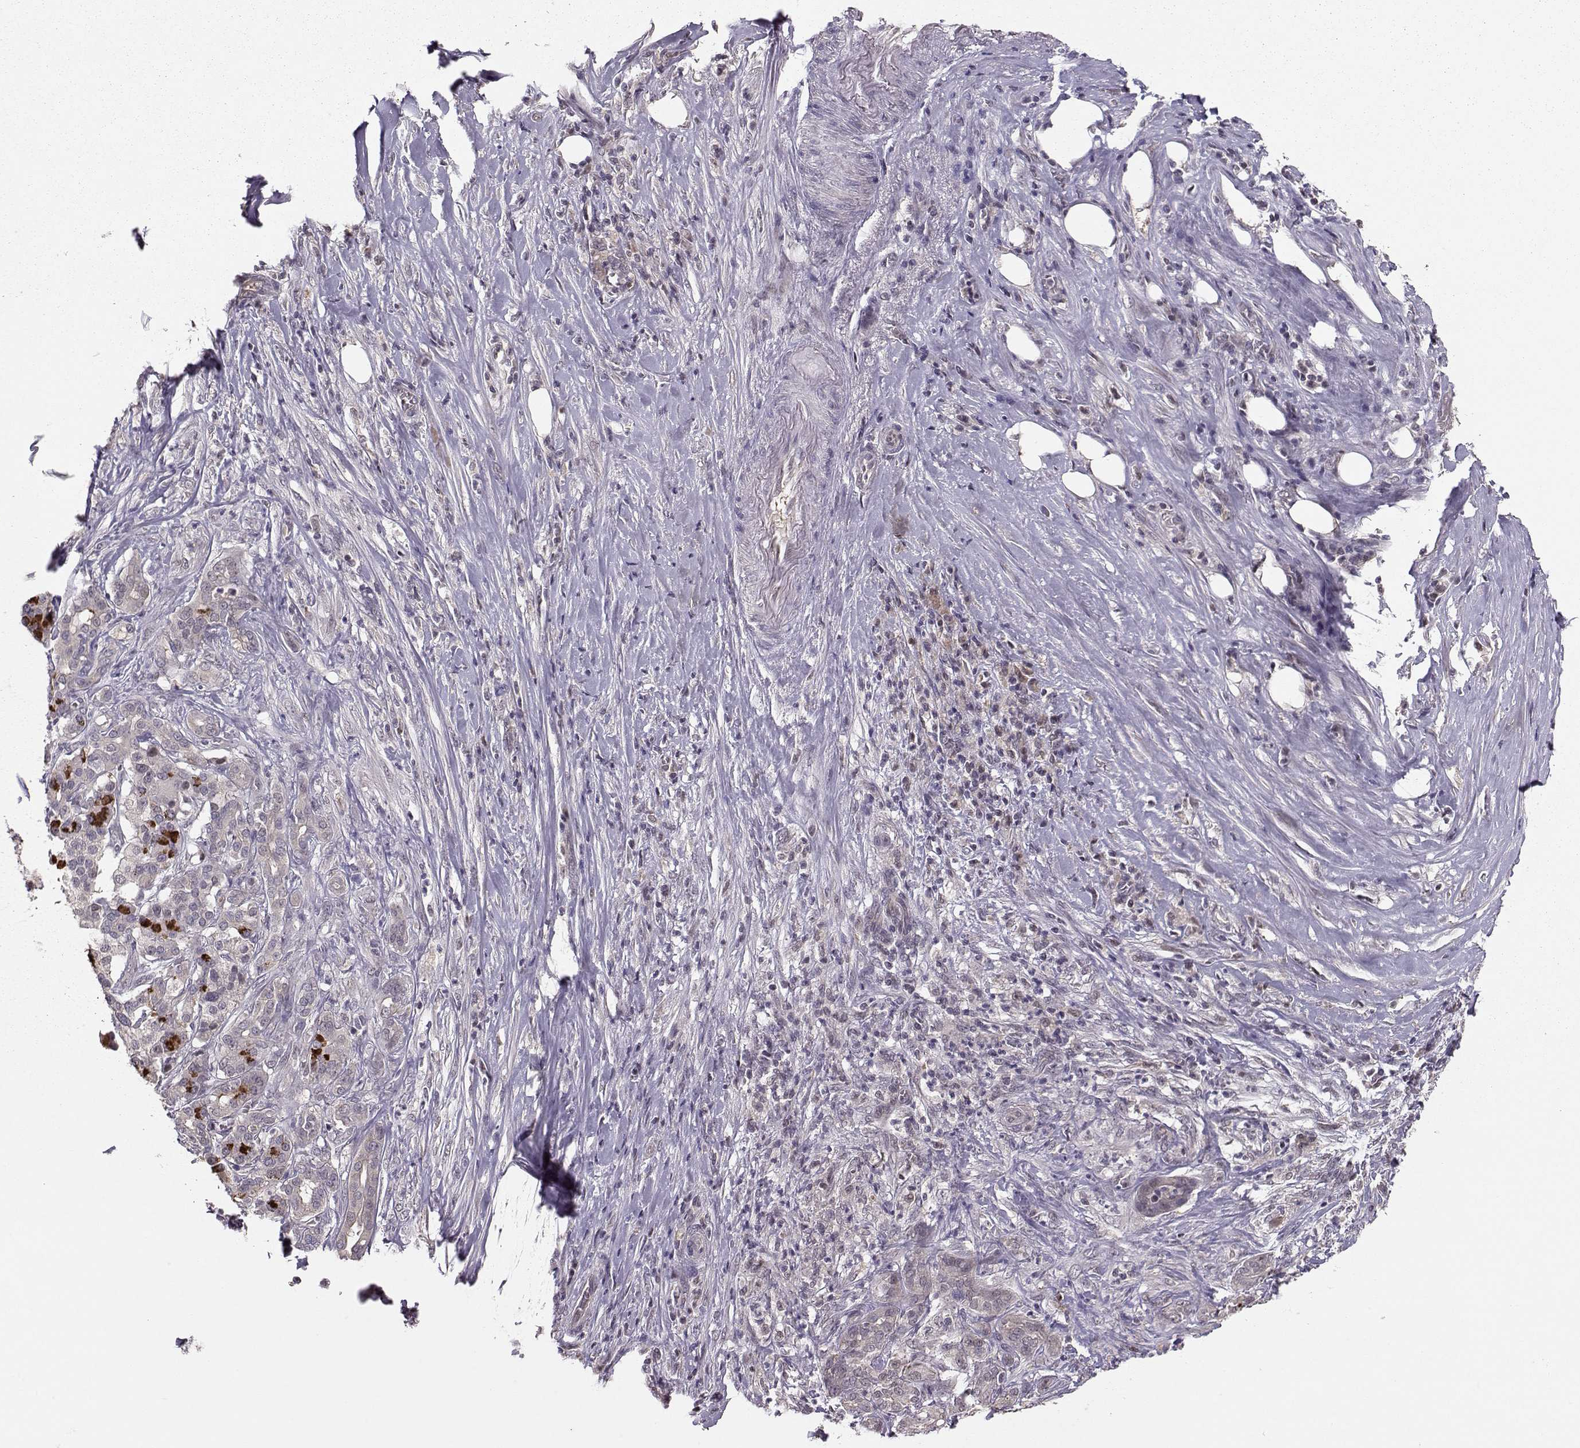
{"staining": {"intensity": "negative", "quantity": "none", "location": "none"}, "tissue": "pancreatic cancer", "cell_type": "Tumor cells", "image_type": "cancer", "snomed": [{"axis": "morphology", "description": "Adenocarcinoma, NOS"}, {"axis": "topography", "description": "Pancreas"}], "caption": "This is an IHC micrograph of pancreatic cancer (adenocarcinoma). There is no positivity in tumor cells.", "gene": "PKP2", "patient": {"sex": "male", "age": 57}}